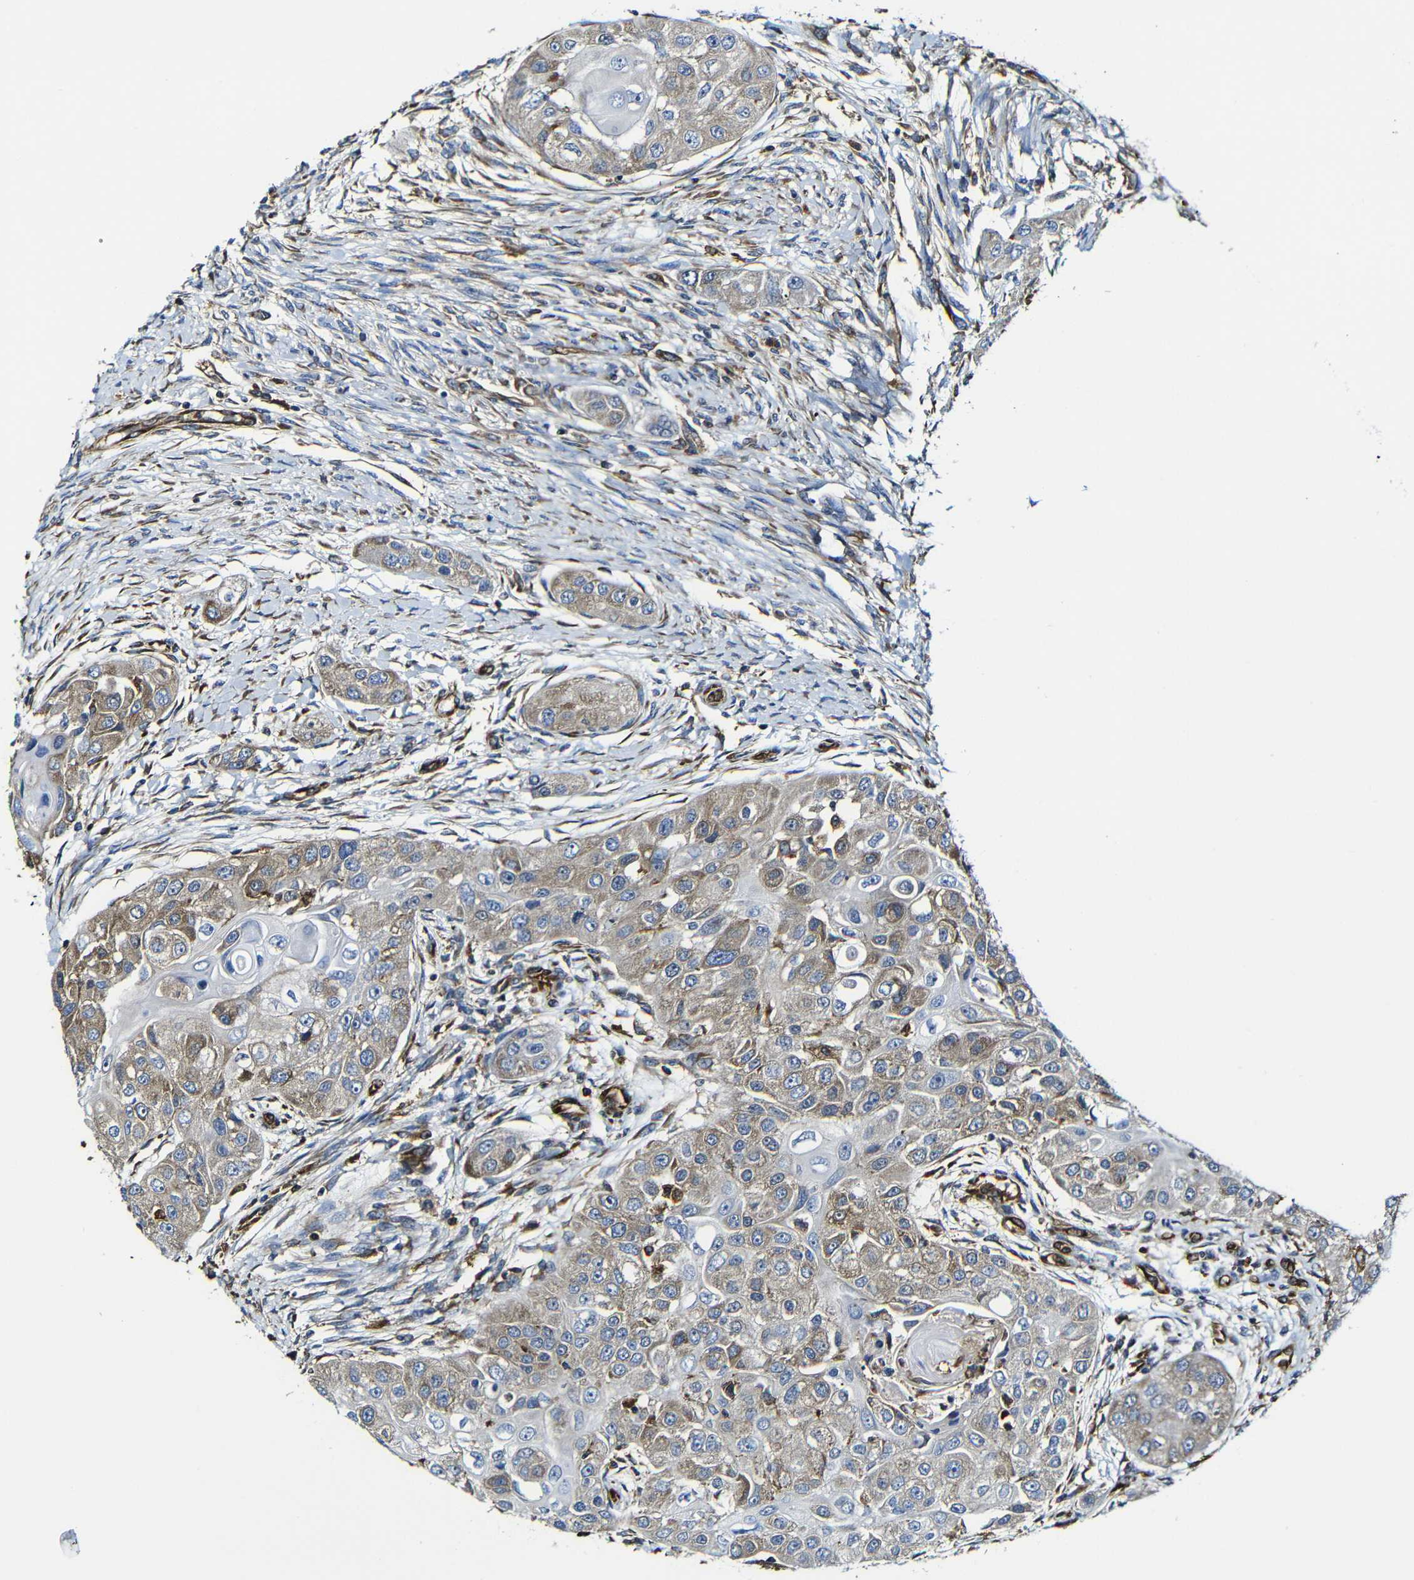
{"staining": {"intensity": "weak", "quantity": ">75%", "location": "cytoplasmic/membranous"}, "tissue": "head and neck cancer", "cell_type": "Tumor cells", "image_type": "cancer", "snomed": [{"axis": "morphology", "description": "Normal tissue, NOS"}, {"axis": "morphology", "description": "Squamous cell carcinoma, NOS"}, {"axis": "topography", "description": "Skeletal muscle"}, {"axis": "topography", "description": "Head-Neck"}], "caption": "Protein expression analysis of human head and neck cancer (squamous cell carcinoma) reveals weak cytoplasmic/membranous expression in approximately >75% of tumor cells.", "gene": "MSN", "patient": {"sex": "male", "age": 51}}